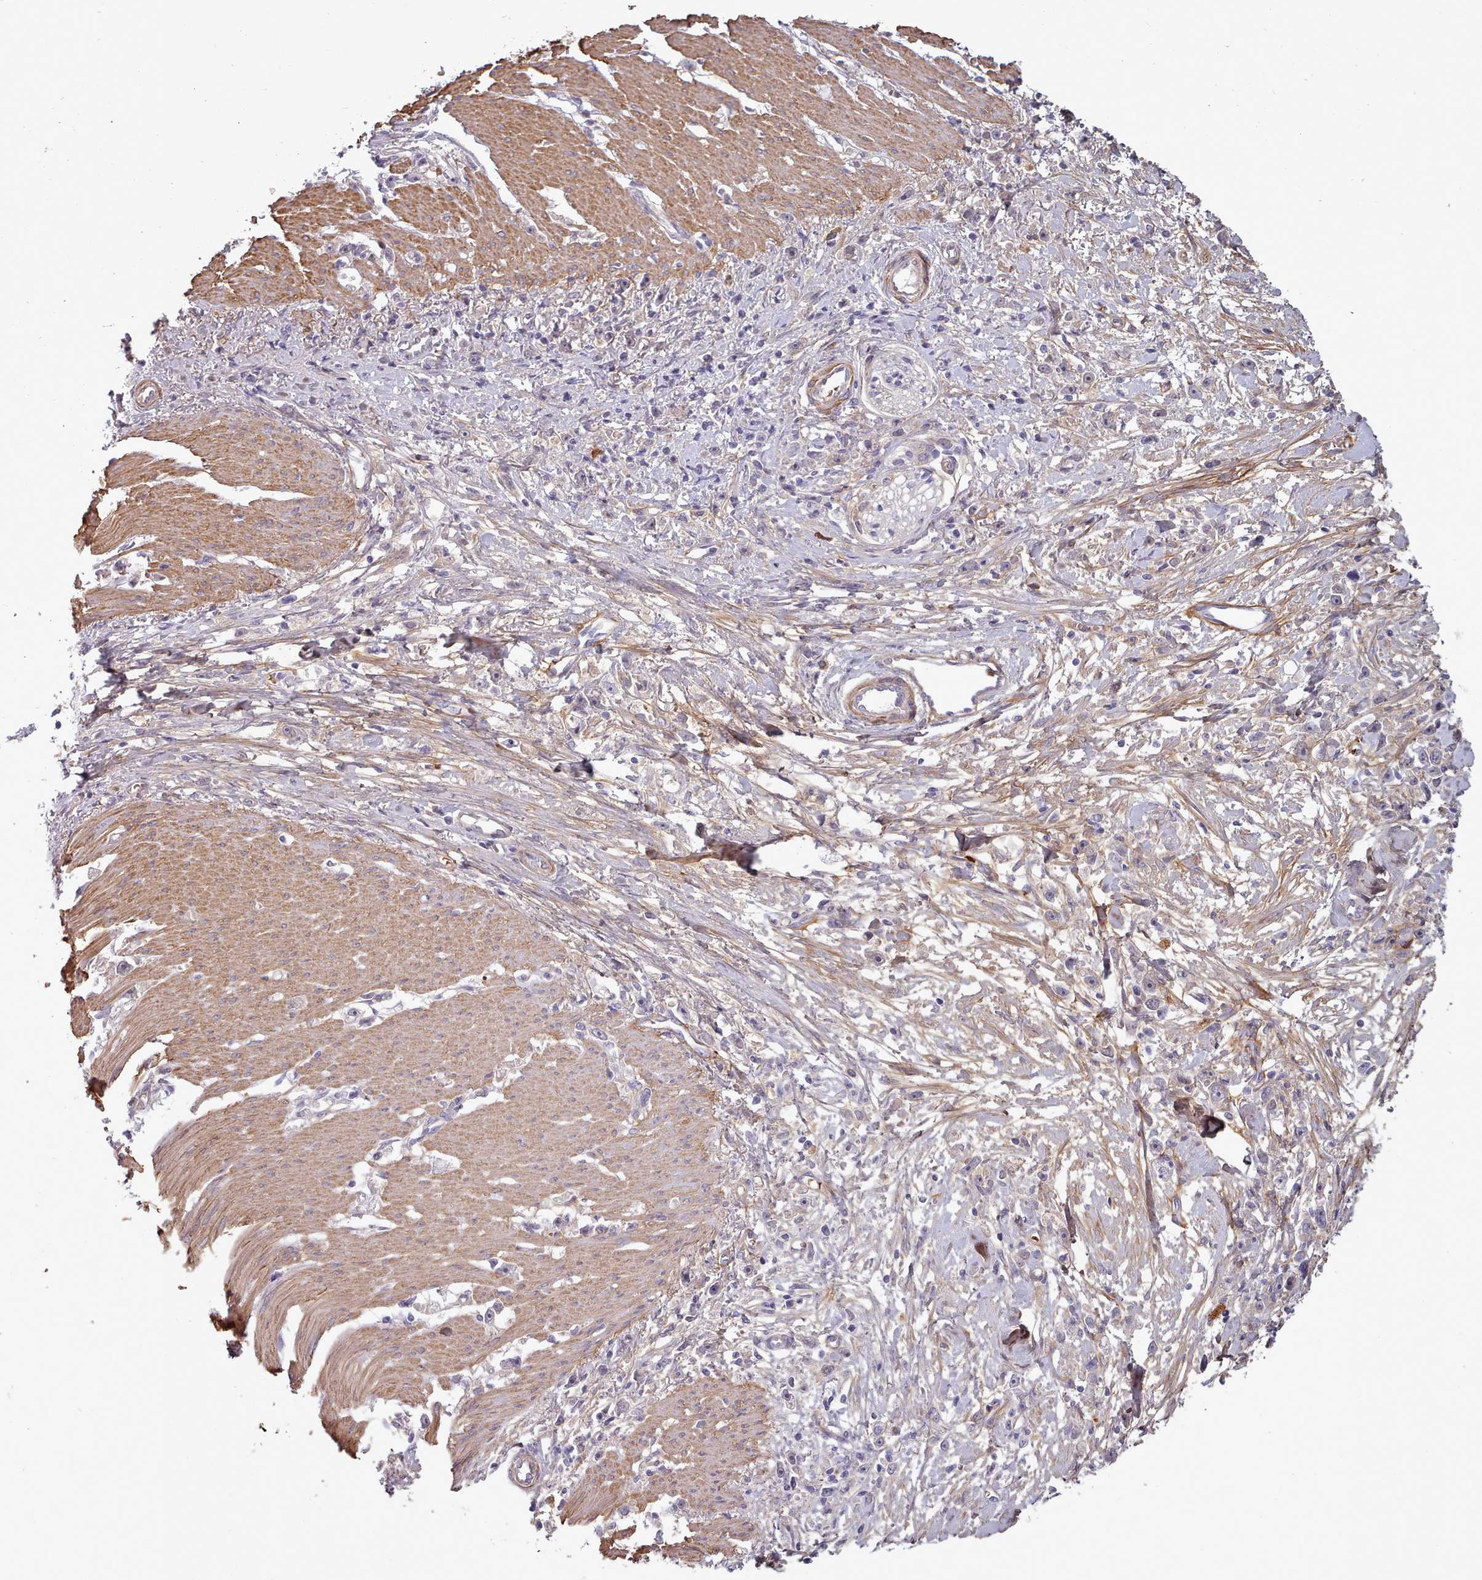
{"staining": {"intensity": "negative", "quantity": "none", "location": "none"}, "tissue": "stomach cancer", "cell_type": "Tumor cells", "image_type": "cancer", "snomed": [{"axis": "morphology", "description": "Adenocarcinoma, NOS"}, {"axis": "topography", "description": "Stomach"}], "caption": "Stomach adenocarcinoma was stained to show a protein in brown. There is no significant positivity in tumor cells. (DAB immunohistochemistry visualized using brightfield microscopy, high magnification).", "gene": "CLNS1A", "patient": {"sex": "female", "age": 59}}